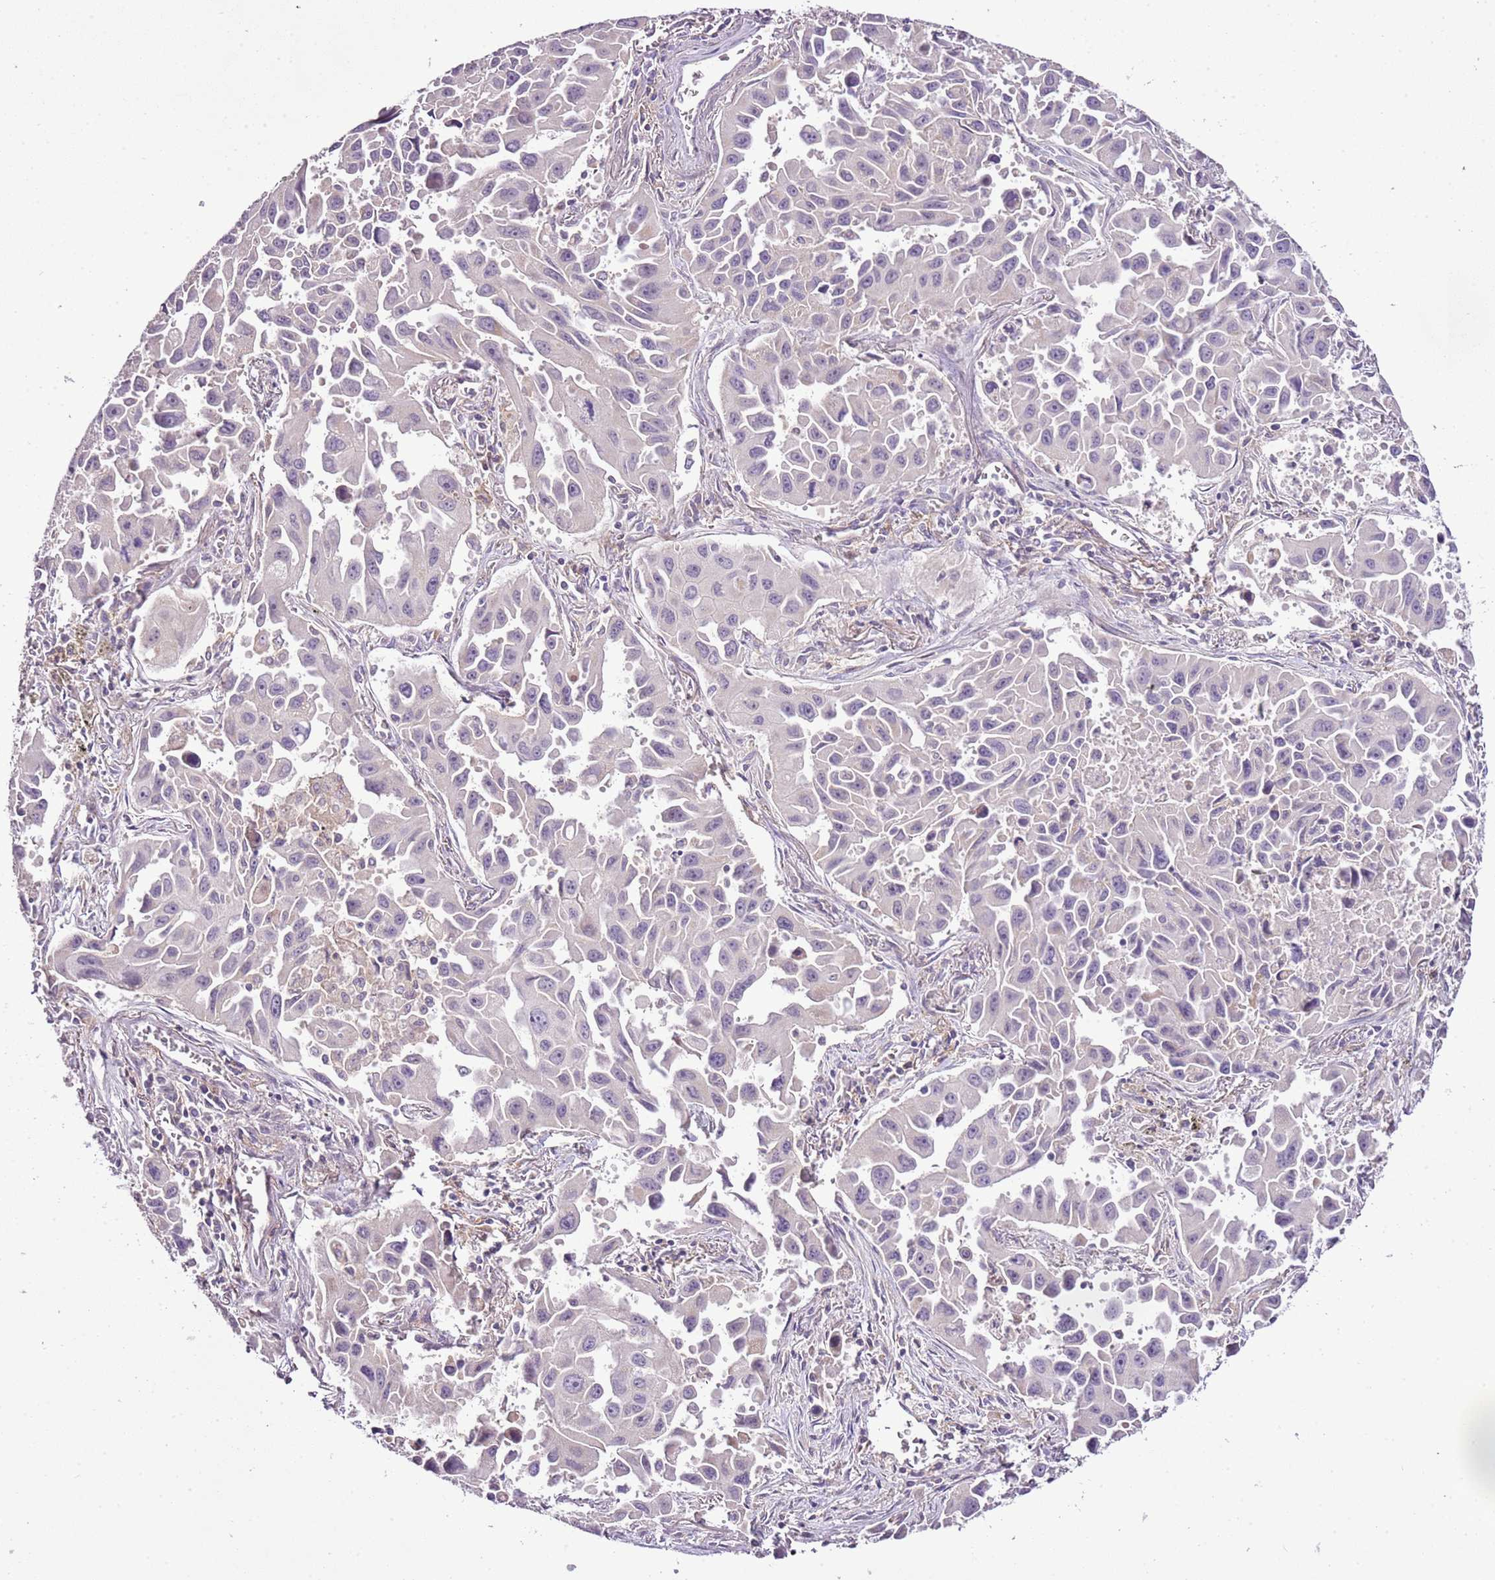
{"staining": {"intensity": "negative", "quantity": "none", "location": "none"}, "tissue": "lung cancer", "cell_type": "Tumor cells", "image_type": "cancer", "snomed": [{"axis": "morphology", "description": "Adenocarcinoma, NOS"}, {"axis": "topography", "description": "Lung"}], "caption": "The immunohistochemistry (IHC) image has no significant positivity in tumor cells of adenocarcinoma (lung) tissue.", "gene": "CMKLR1", "patient": {"sex": "male", "age": 66}}